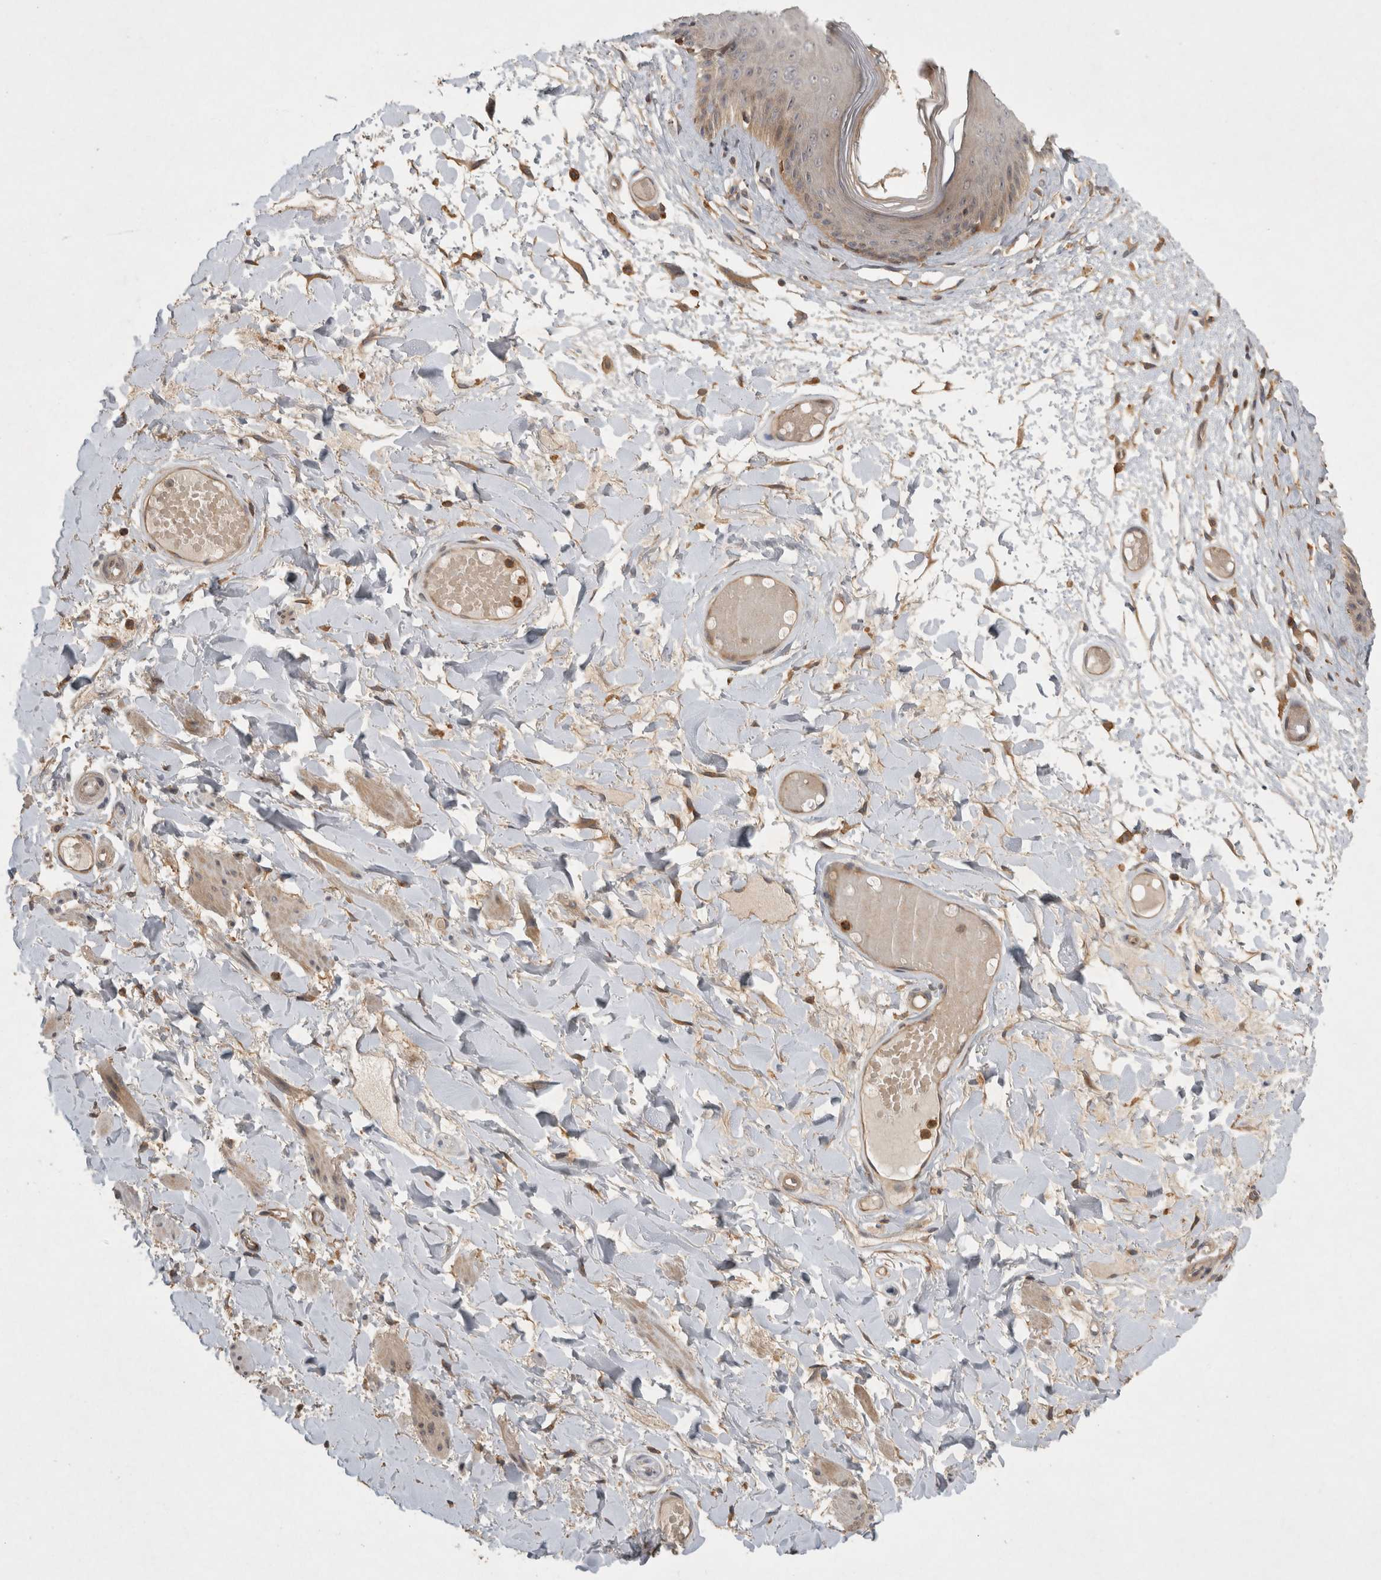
{"staining": {"intensity": "moderate", "quantity": ">75%", "location": "cytoplasmic/membranous"}, "tissue": "skin", "cell_type": "Epidermal cells", "image_type": "normal", "snomed": [{"axis": "morphology", "description": "Normal tissue, NOS"}, {"axis": "topography", "description": "Vulva"}], "caption": "Benign skin displays moderate cytoplasmic/membranous expression in about >75% of epidermal cells.", "gene": "VEPH1", "patient": {"sex": "female", "age": 73}}